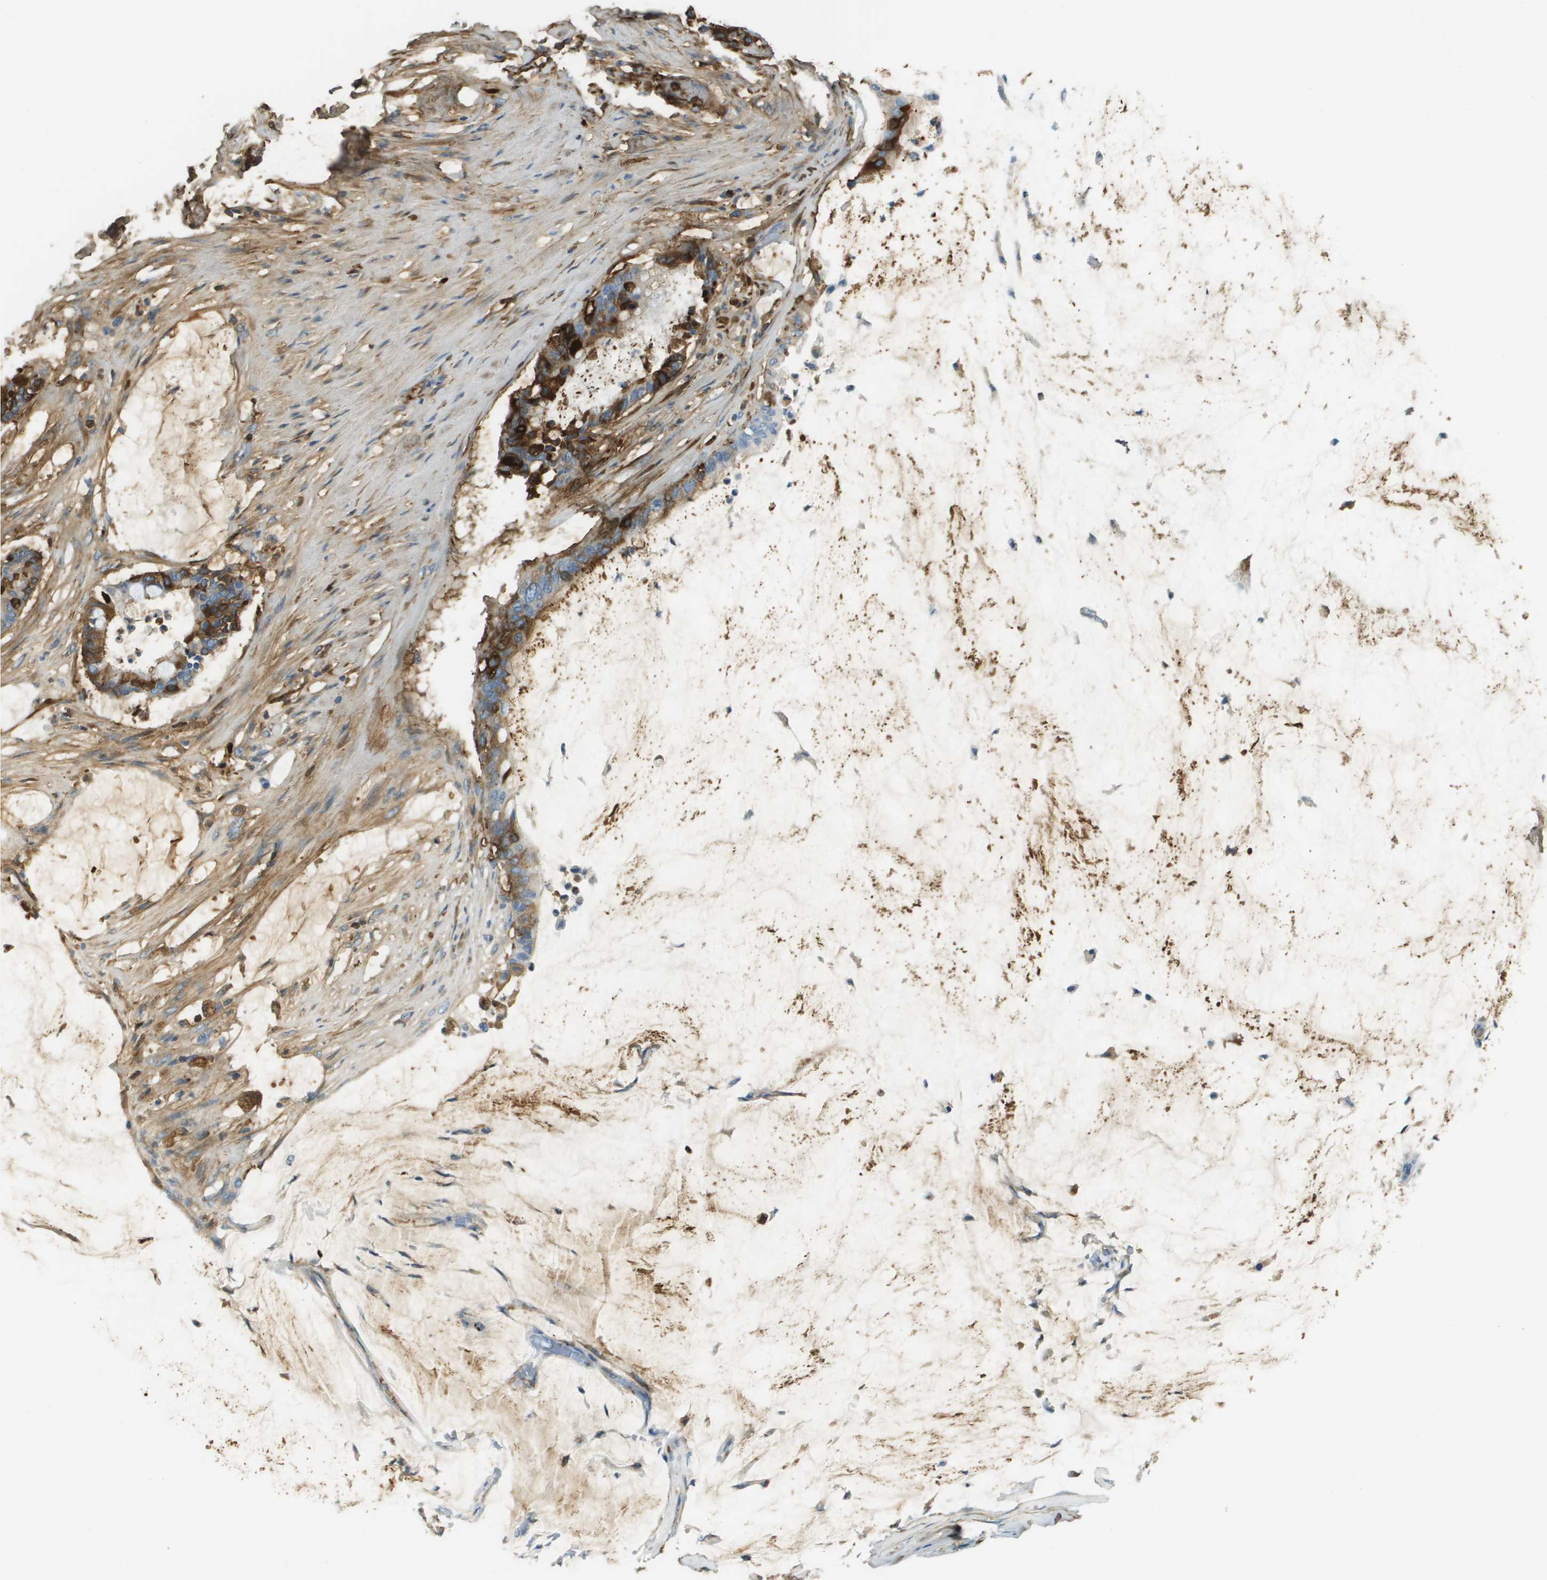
{"staining": {"intensity": "strong", "quantity": "25%-75%", "location": "cytoplasmic/membranous"}, "tissue": "pancreatic cancer", "cell_type": "Tumor cells", "image_type": "cancer", "snomed": [{"axis": "morphology", "description": "Adenocarcinoma, NOS"}, {"axis": "topography", "description": "Pancreas"}], "caption": "Adenocarcinoma (pancreatic) stained with immunohistochemistry exhibits strong cytoplasmic/membranous expression in about 25%-75% of tumor cells.", "gene": "DCN", "patient": {"sex": "male", "age": 41}}